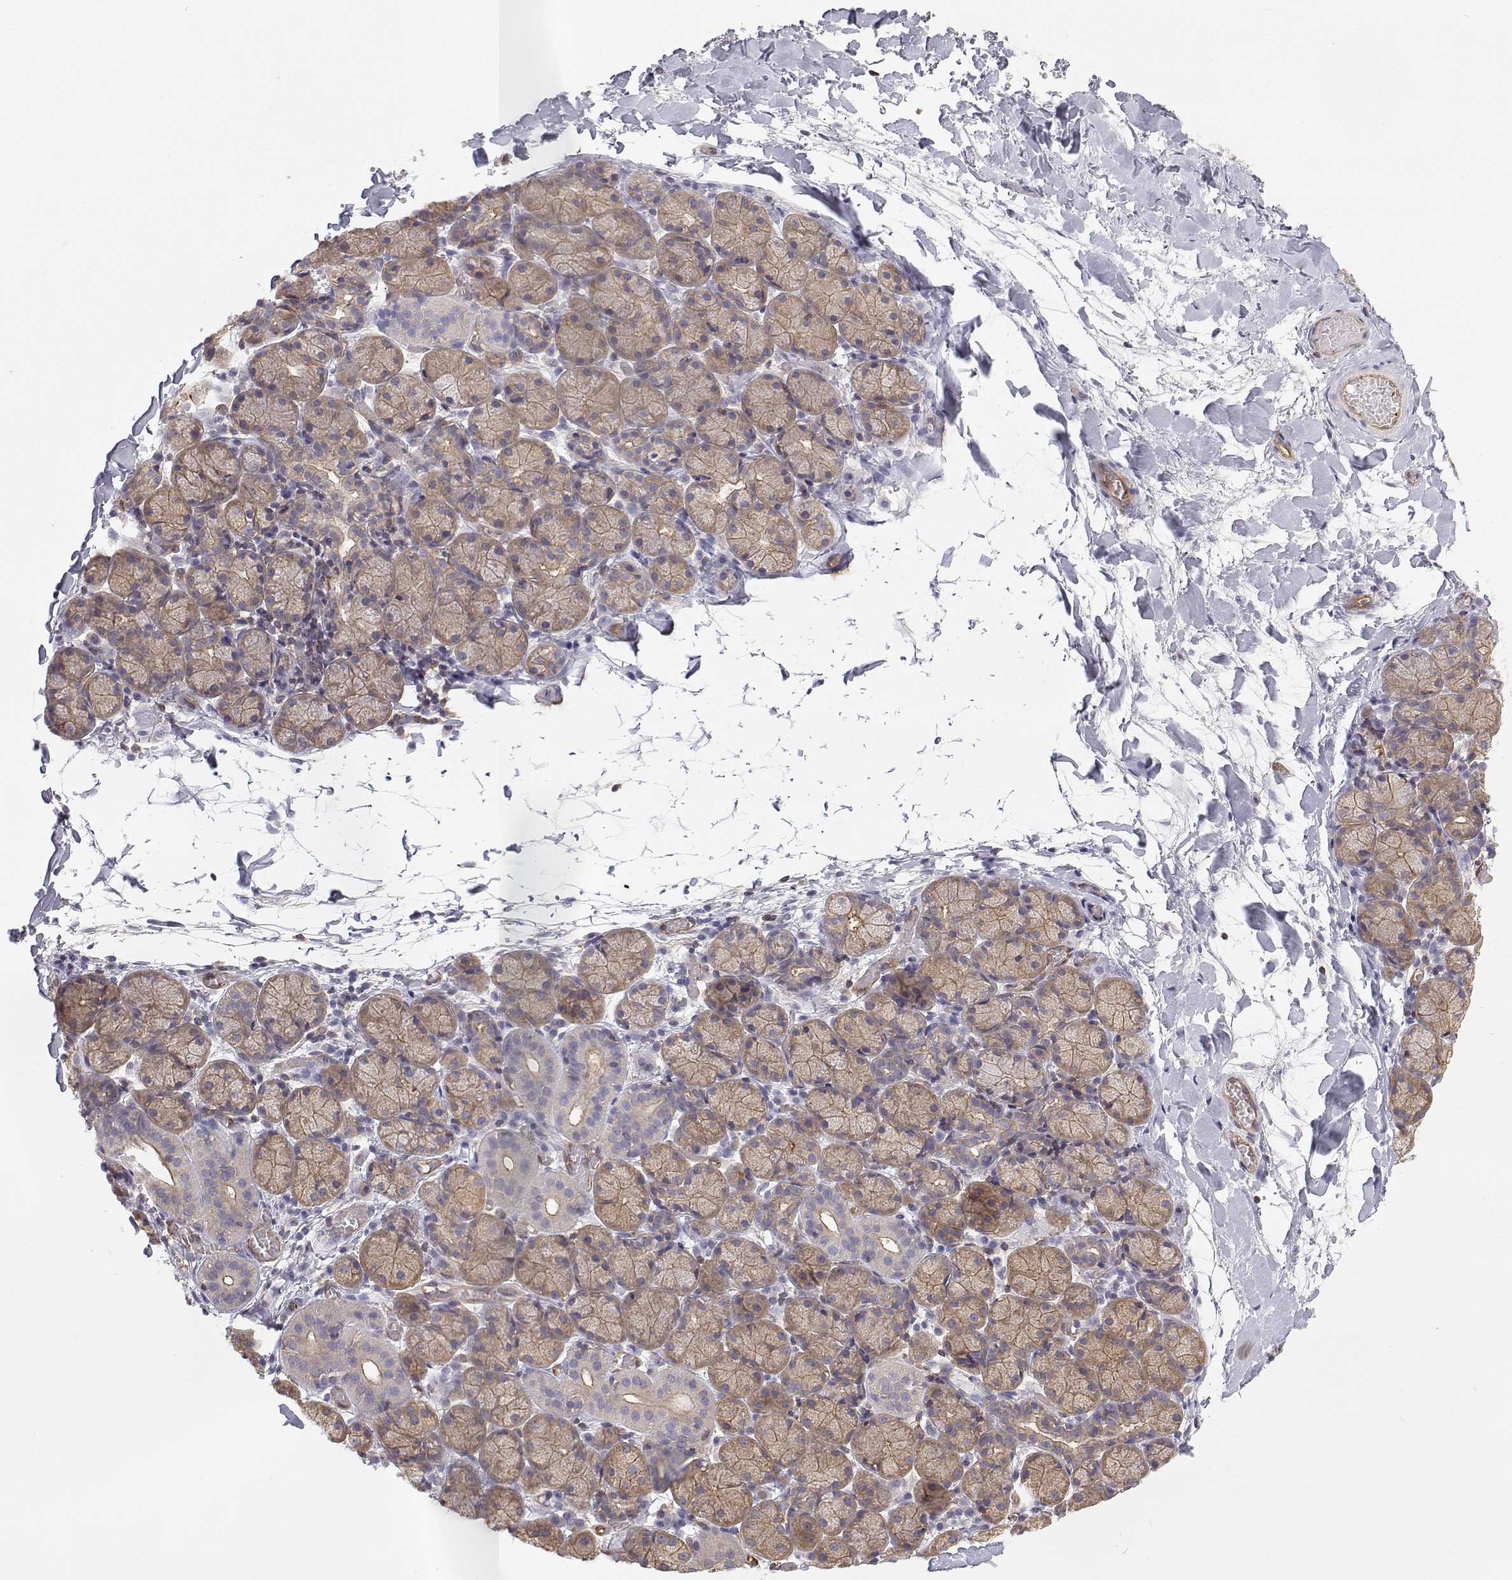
{"staining": {"intensity": "moderate", "quantity": "25%-75%", "location": "cytoplasmic/membranous"}, "tissue": "salivary gland", "cell_type": "Glandular cells", "image_type": "normal", "snomed": [{"axis": "morphology", "description": "Normal tissue, NOS"}, {"axis": "topography", "description": "Salivary gland"}], "caption": "Immunohistochemistry (IHC) (DAB (3,3'-diaminobenzidine)) staining of normal human salivary gland exhibits moderate cytoplasmic/membranous protein staining in about 25%-75% of glandular cells.", "gene": "MYH9", "patient": {"sex": "female", "age": 24}}